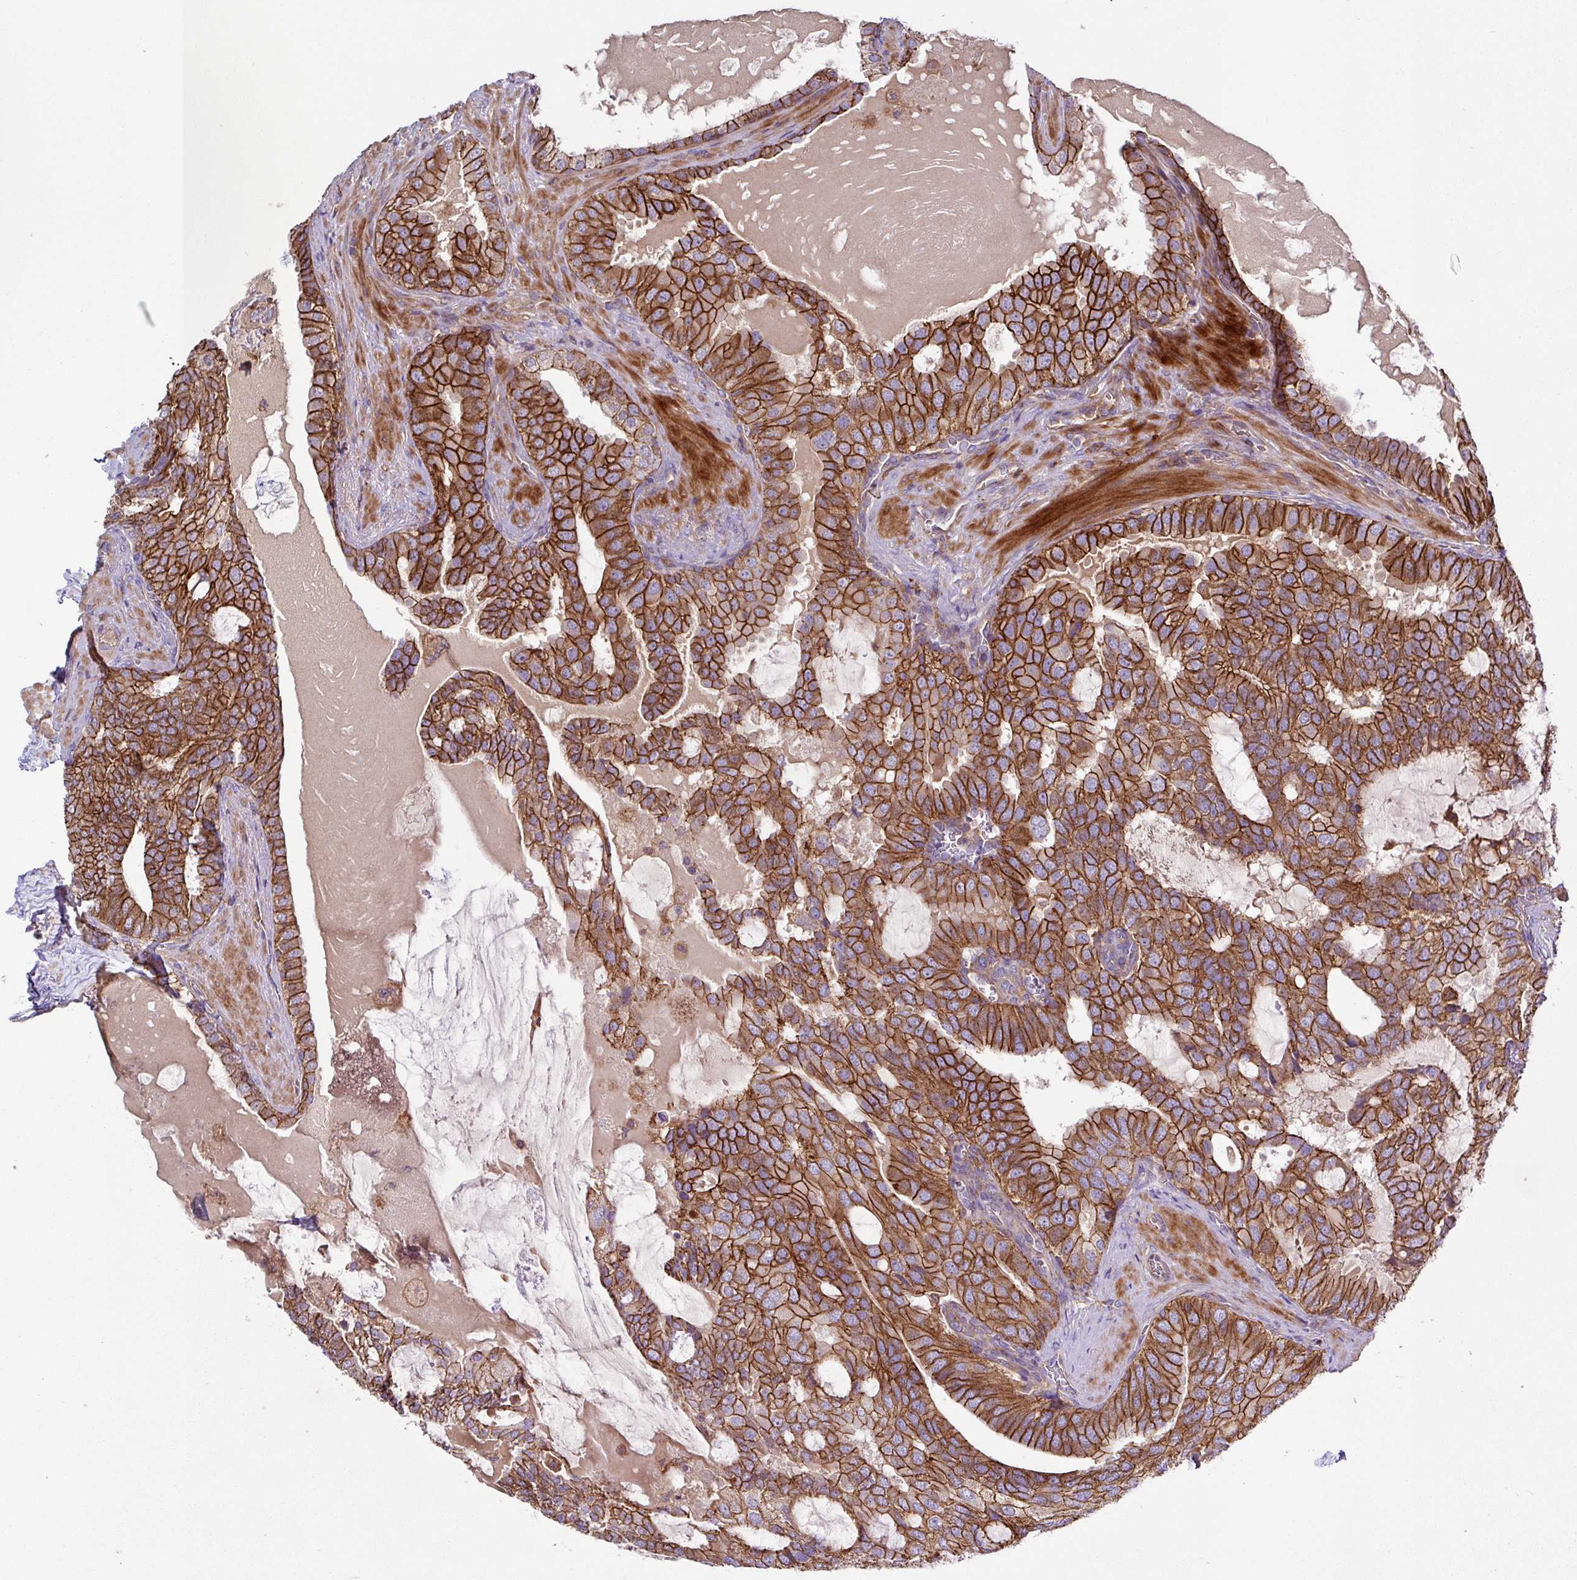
{"staining": {"intensity": "strong", "quantity": ">75%", "location": "cytoplasmic/membranous"}, "tissue": "prostate cancer", "cell_type": "Tumor cells", "image_type": "cancer", "snomed": [{"axis": "morphology", "description": "Adenocarcinoma, High grade"}, {"axis": "topography", "description": "Prostate"}], "caption": "Protein expression analysis of prostate cancer (high-grade adenocarcinoma) shows strong cytoplasmic/membranous positivity in approximately >75% of tumor cells. (DAB IHC with brightfield microscopy, high magnification).", "gene": "RIC1", "patient": {"sex": "male", "age": 55}}